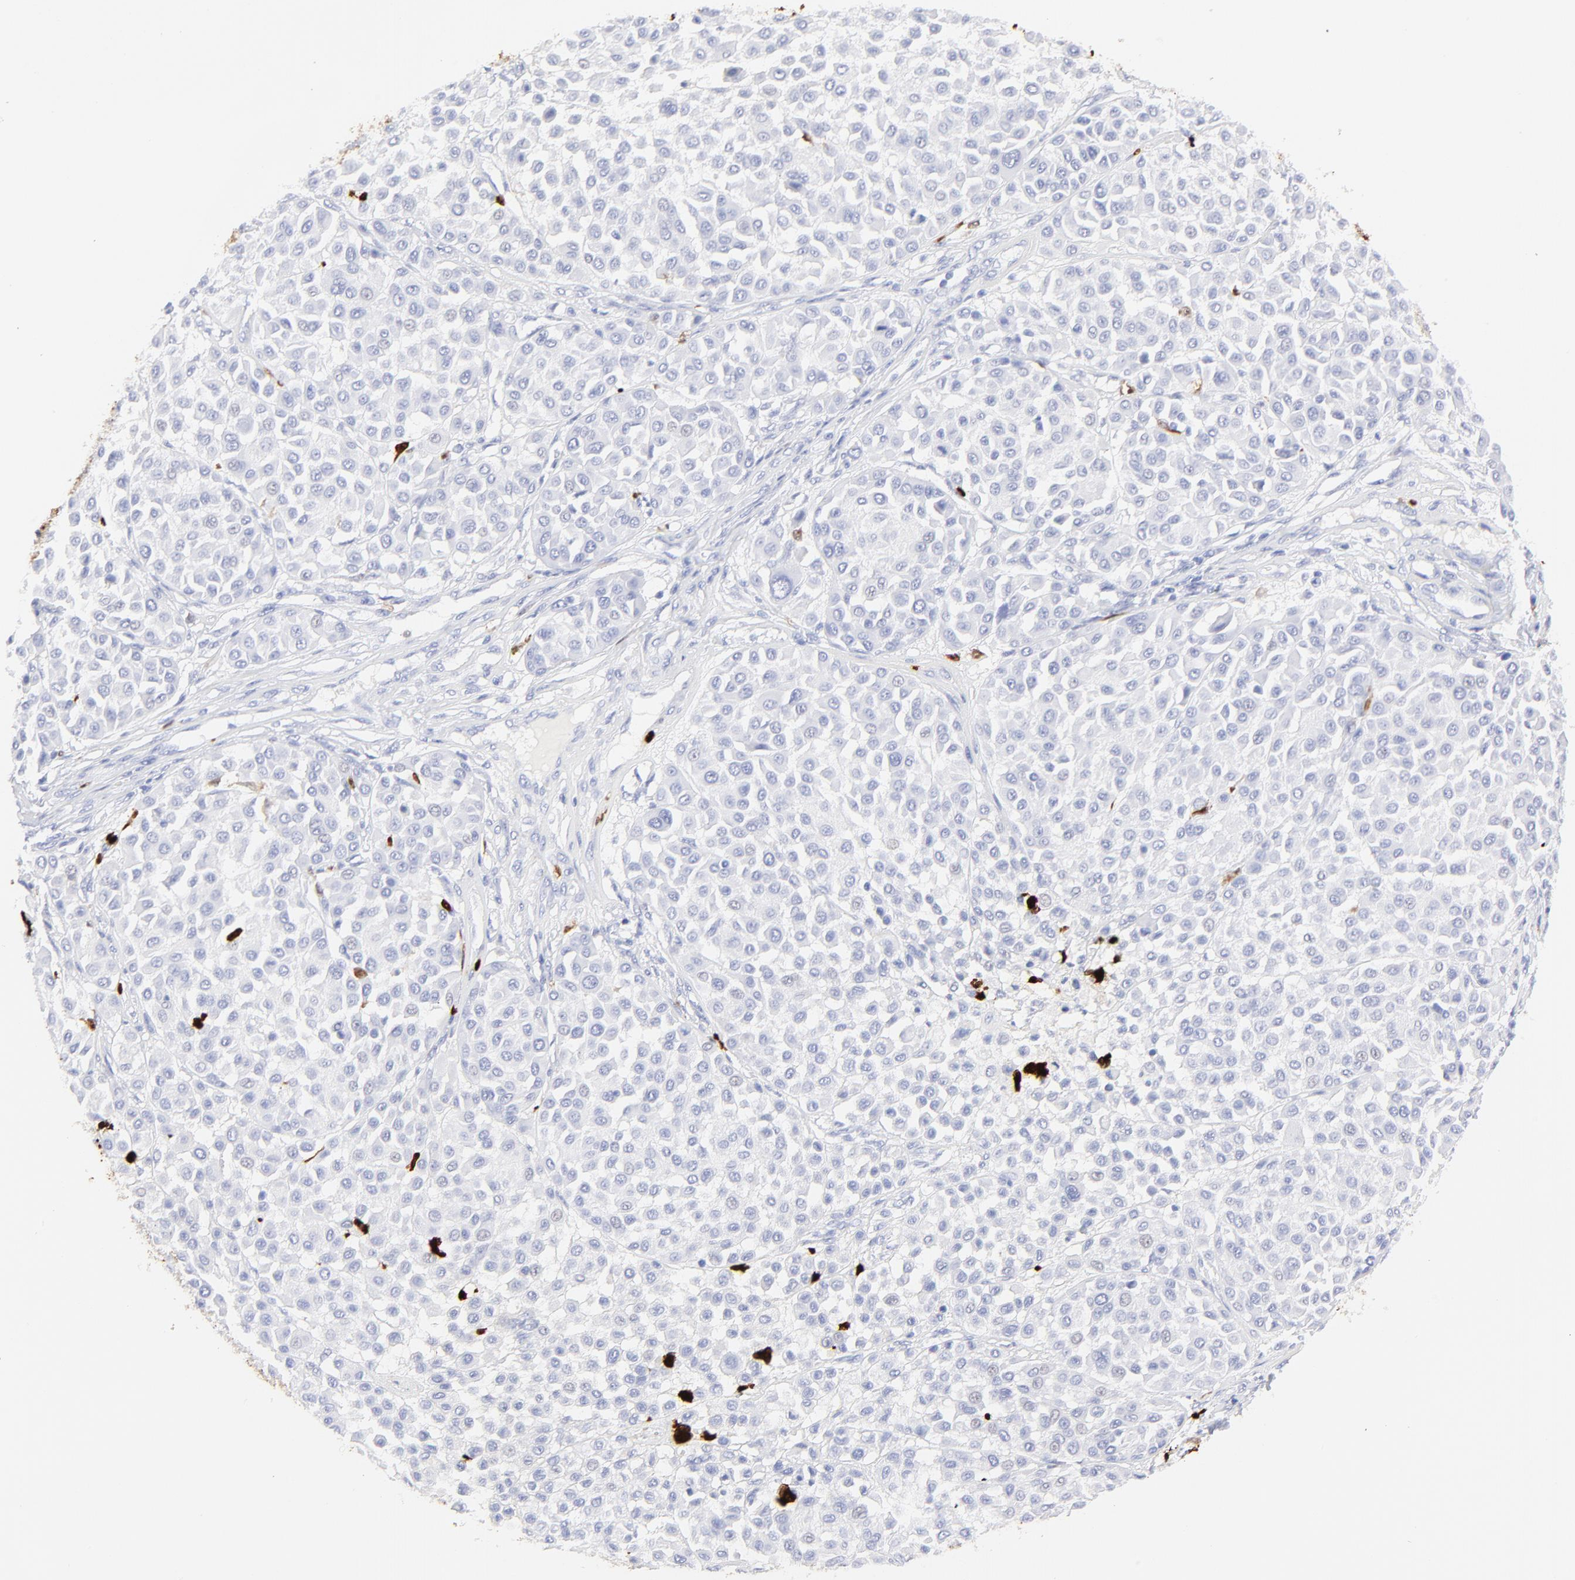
{"staining": {"intensity": "negative", "quantity": "none", "location": "none"}, "tissue": "melanoma", "cell_type": "Tumor cells", "image_type": "cancer", "snomed": [{"axis": "morphology", "description": "Malignant melanoma, Metastatic site"}, {"axis": "topography", "description": "Soft tissue"}], "caption": "Immunohistochemistry photomicrograph of neoplastic tissue: melanoma stained with DAB shows no significant protein staining in tumor cells.", "gene": "S100A12", "patient": {"sex": "male", "age": 41}}